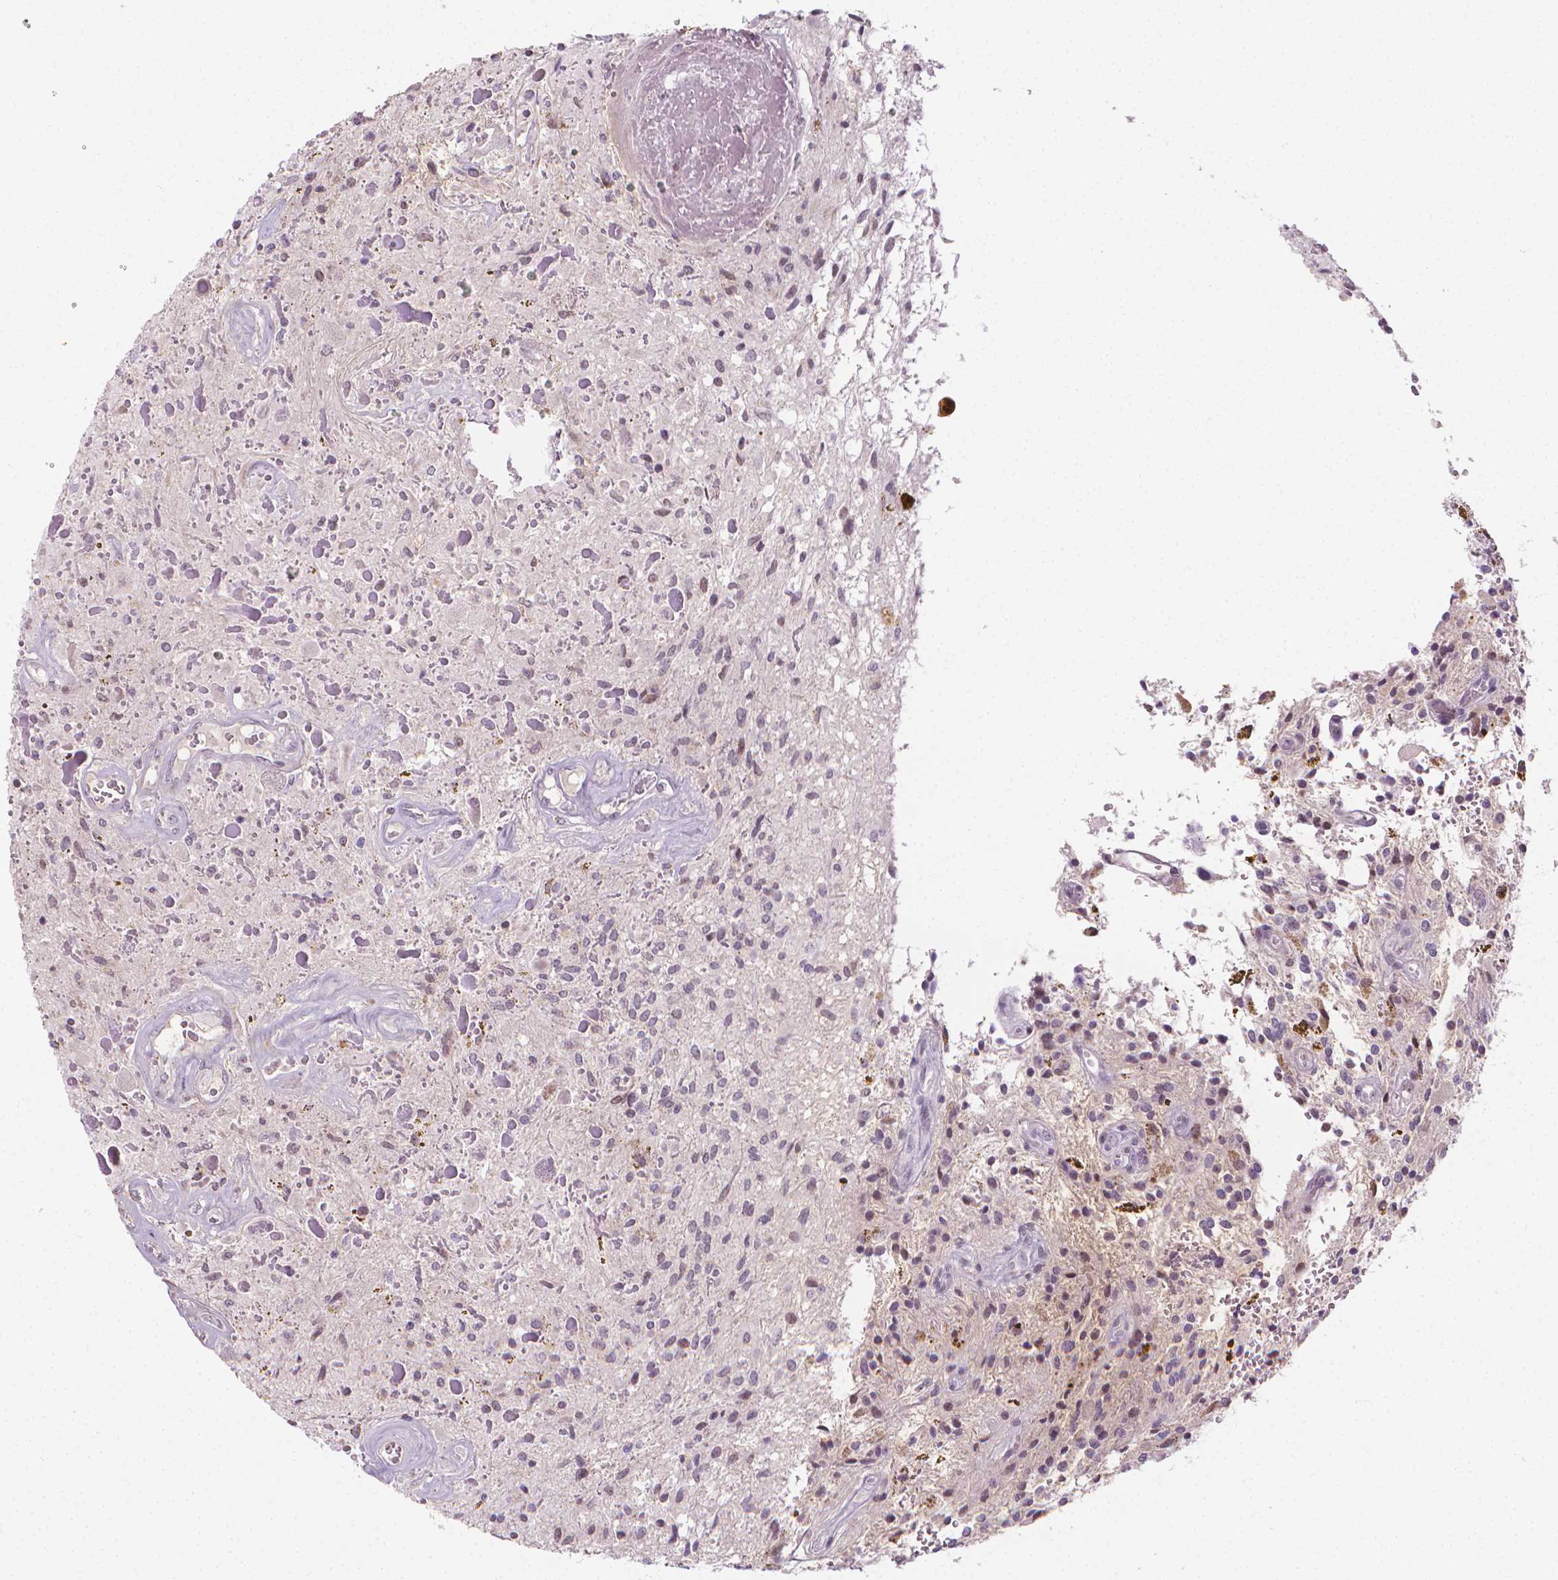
{"staining": {"intensity": "negative", "quantity": "none", "location": "none"}, "tissue": "glioma", "cell_type": "Tumor cells", "image_type": "cancer", "snomed": [{"axis": "morphology", "description": "Glioma, malignant, Low grade"}, {"axis": "topography", "description": "Cerebellum"}], "caption": "Glioma was stained to show a protein in brown. There is no significant staining in tumor cells. (Immunohistochemistry, brightfield microscopy, high magnification).", "gene": "NCAN", "patient": {"sex": "female", "age": 14}}